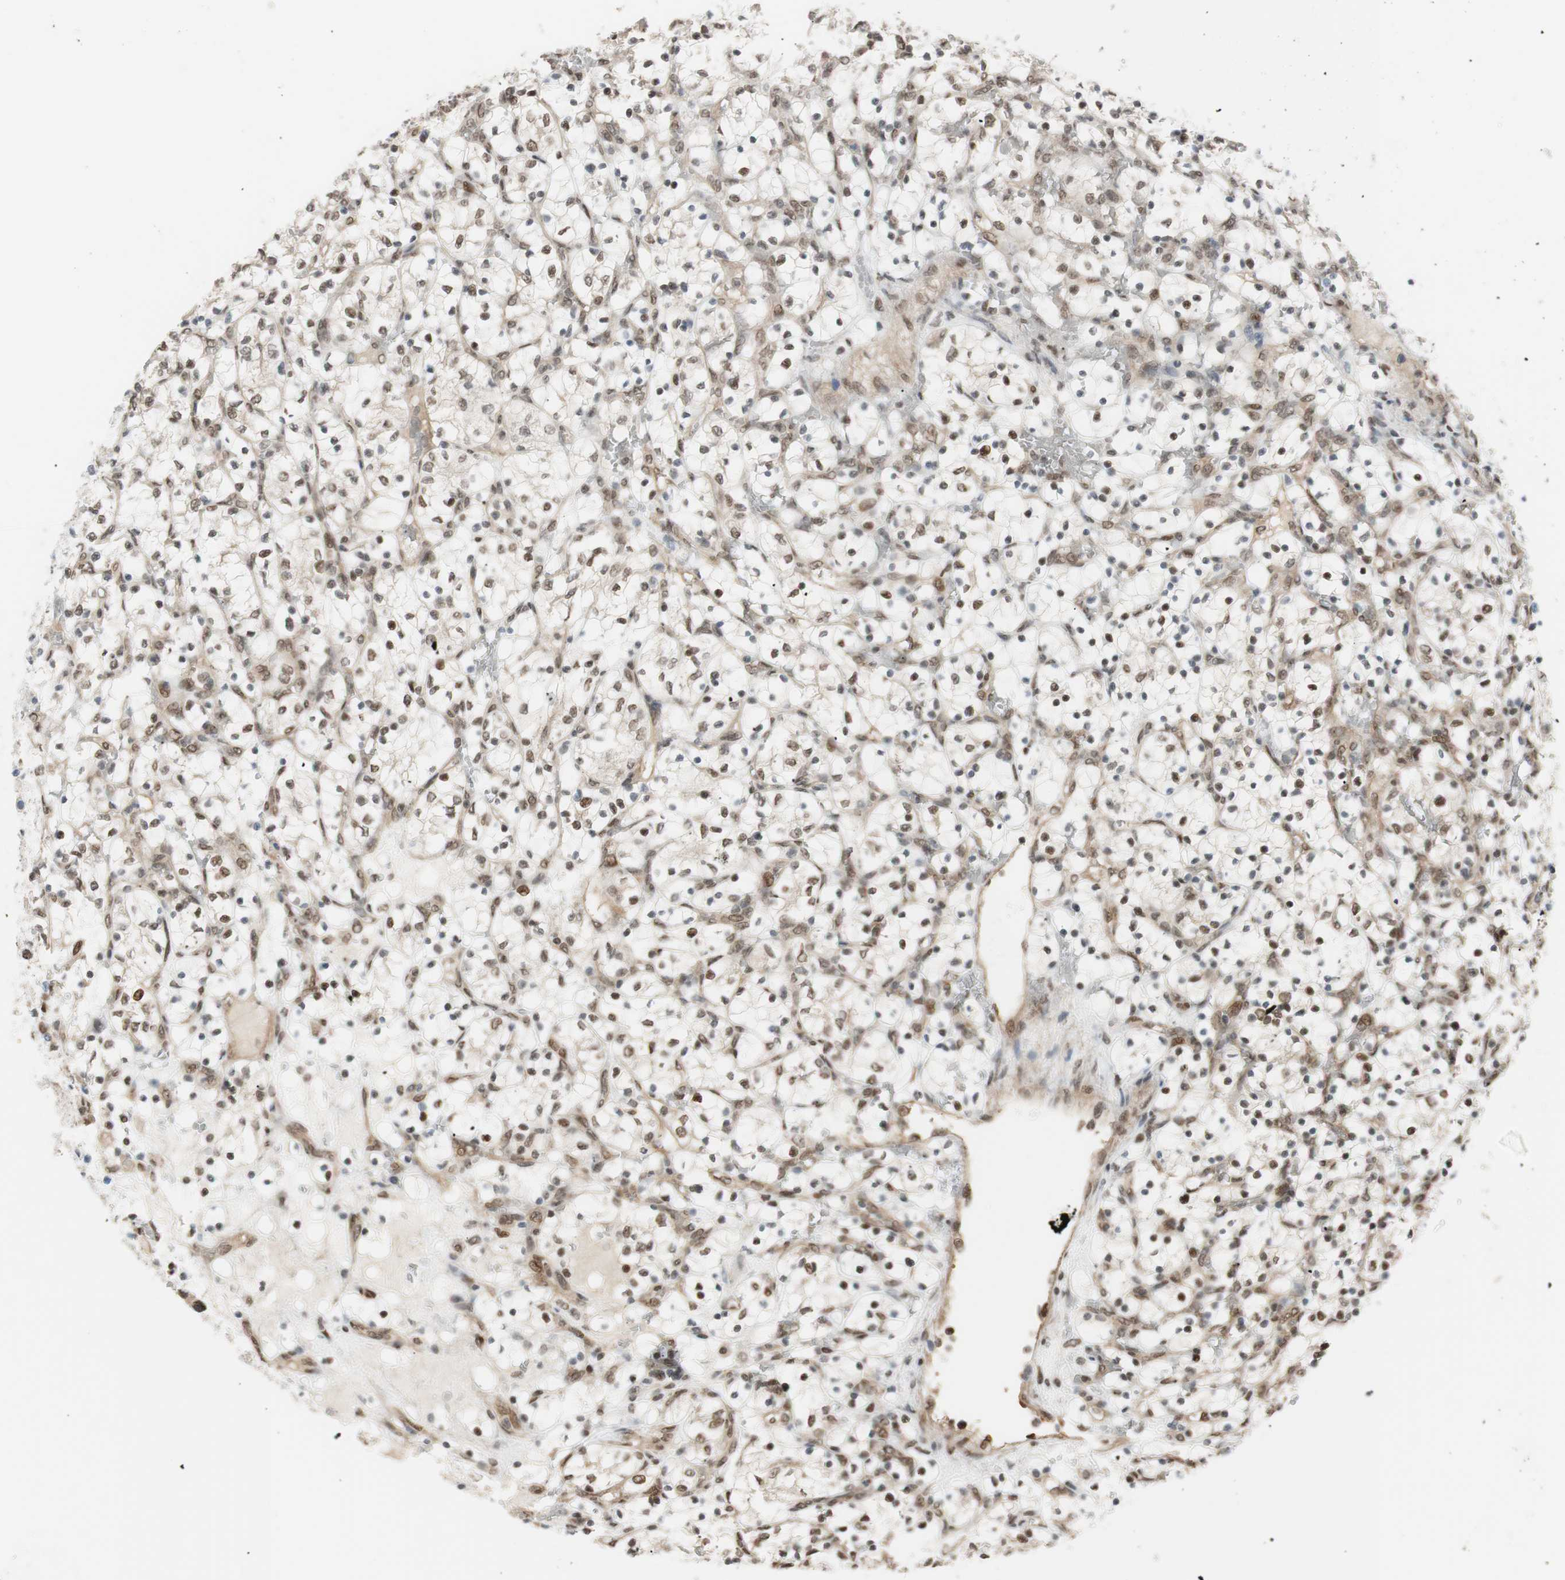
{"staining": {"intensity": "moderate", "quantity": ">75%", "location": "nuclear"}, "tissue": "renal cancer", "cell_type": "Tumor cells", "image_type": "cancer", "snomed": [{"axis": "morphology", "description": "Adenocarcinoma, NOS"}, {"axis": "topography", "description": "Kidney"}], "caption": "Tumor cells demonstrate medium levels of moderate nuclear expression in approximately >75% of cells in human adenocarcinoma (renal). Ihc stains the protein of interest in brown and the nuclei are stained blue.", "gene": "SUFU", "patient": {"sex": "female", "age": 69}}